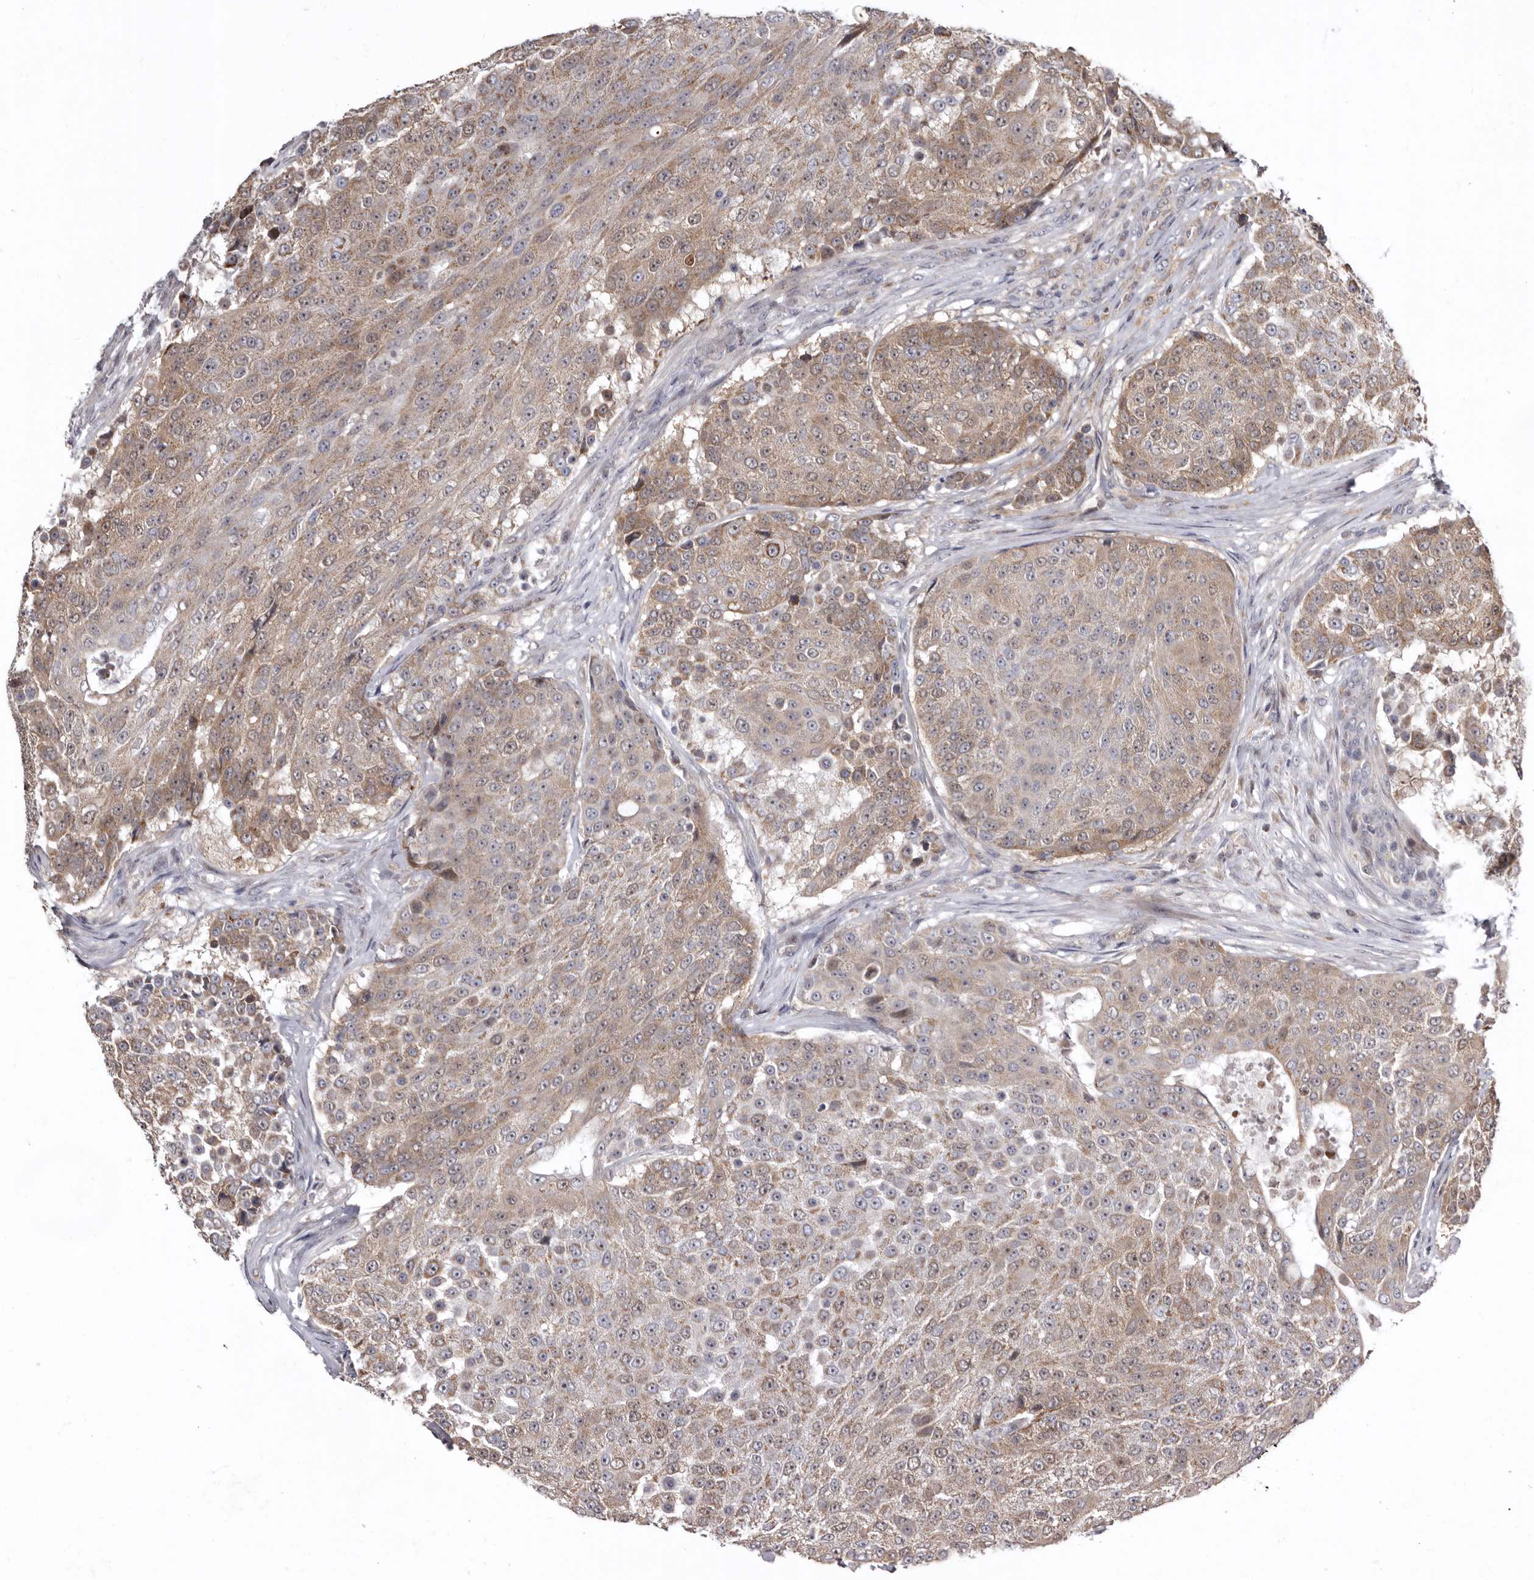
{"staining": {"intensity": "weak", "quantity": ">75%", "location": "cytoplasmic/membranous"}, "tissue": "urothelial cancer", "cell_type": "Tumor cells", "image_type": "cancer", "snomed": [{"axis": "morphology", "description": "Urothelial carcinoma, High grade"}, {"axis": "topography", "description": "Urinary bladder"}], "caption": "DAB (3,3'-diaminobenzidine) immunohistochemical staining of human urothelial cancer displays weak cytoplasmic/membranous protein positivity in approximately >75% of tumor cells.", "gene": "SMC4", "patient": {"sex": "female", "age": 63}}